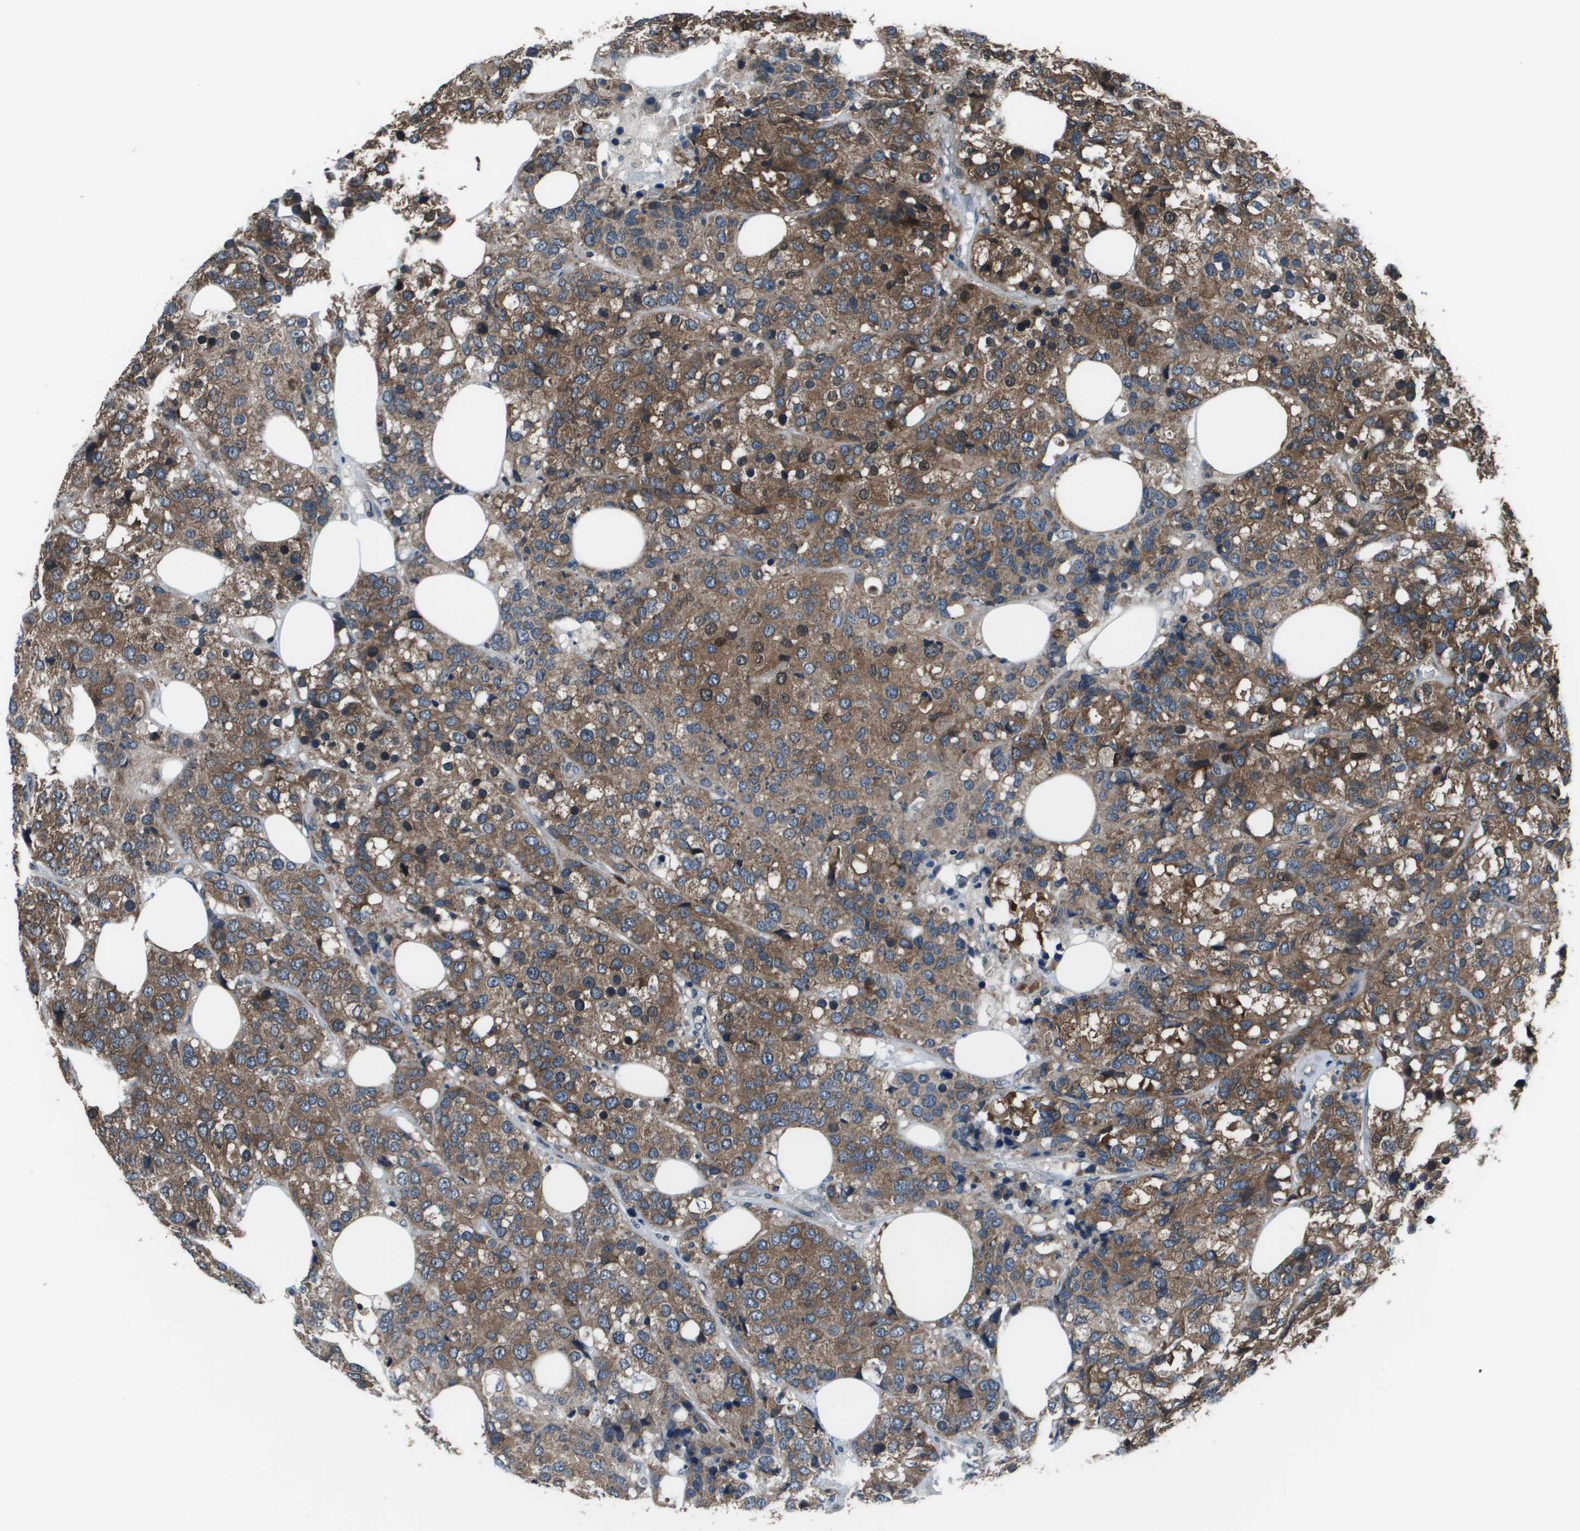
{"staining": {"intensity": "moderate", "quantity": ">75%", "location": "cytoplasmic/membranous"}, "tissue": "breast cancer", "cell_type": "Tumor cells", "image_type": "cancer", "snomed": [{"axis": "morphology", "description": "Lobular carcinoma"}, {"axis": "topography", "description": "Breast"}], "caption": "This histopathology image demonstrates immunohistochemistry staining of breast cancer (lobular carcinoma), with medium moderate cytoplasmic/membranous staining in about >75% of tumor cells.", "gene": "PPFIA1", "patient": {"sex": "female", "age": 59}}